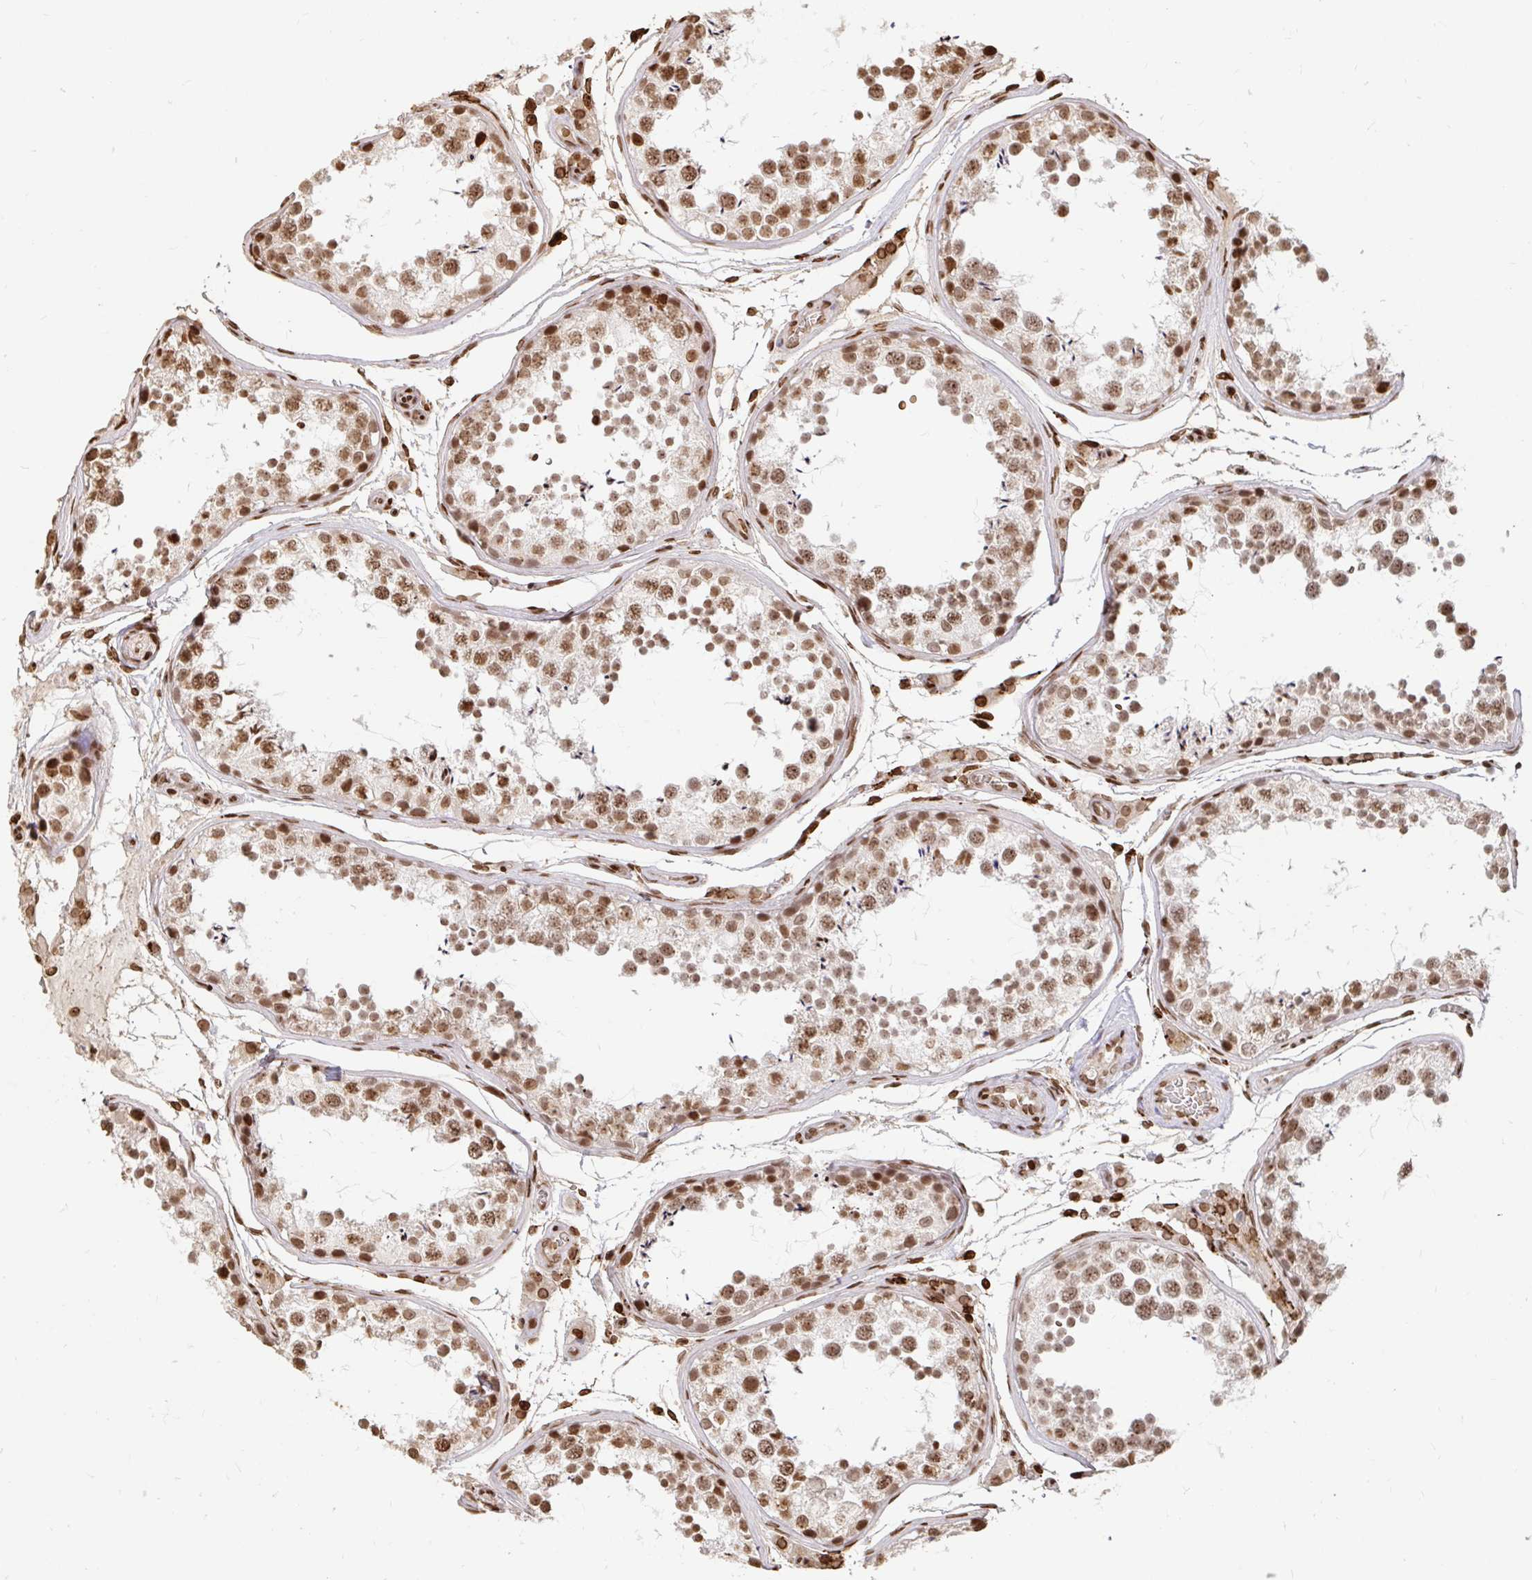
{"staining": {"intensity": "moderate", "quantity": ">75%", "location": "nuclear"}, "tissue": "testis", "cell_type": "Cells in seminiferous ducts", "image_type": "normal", "snomed": [{"axis": "morphology", "description": "Normal tissue, NOS"}, {"axis": "topography", "description": "Testis"}], "caption": "About >75% of cells in seminiferous ducts in unremarkable testis display moderate nuclear protein staining as visualized by brown immunohistochemical staining.", "gene": "H2BC5", "patient": {"sex": "male", "age": 29}}